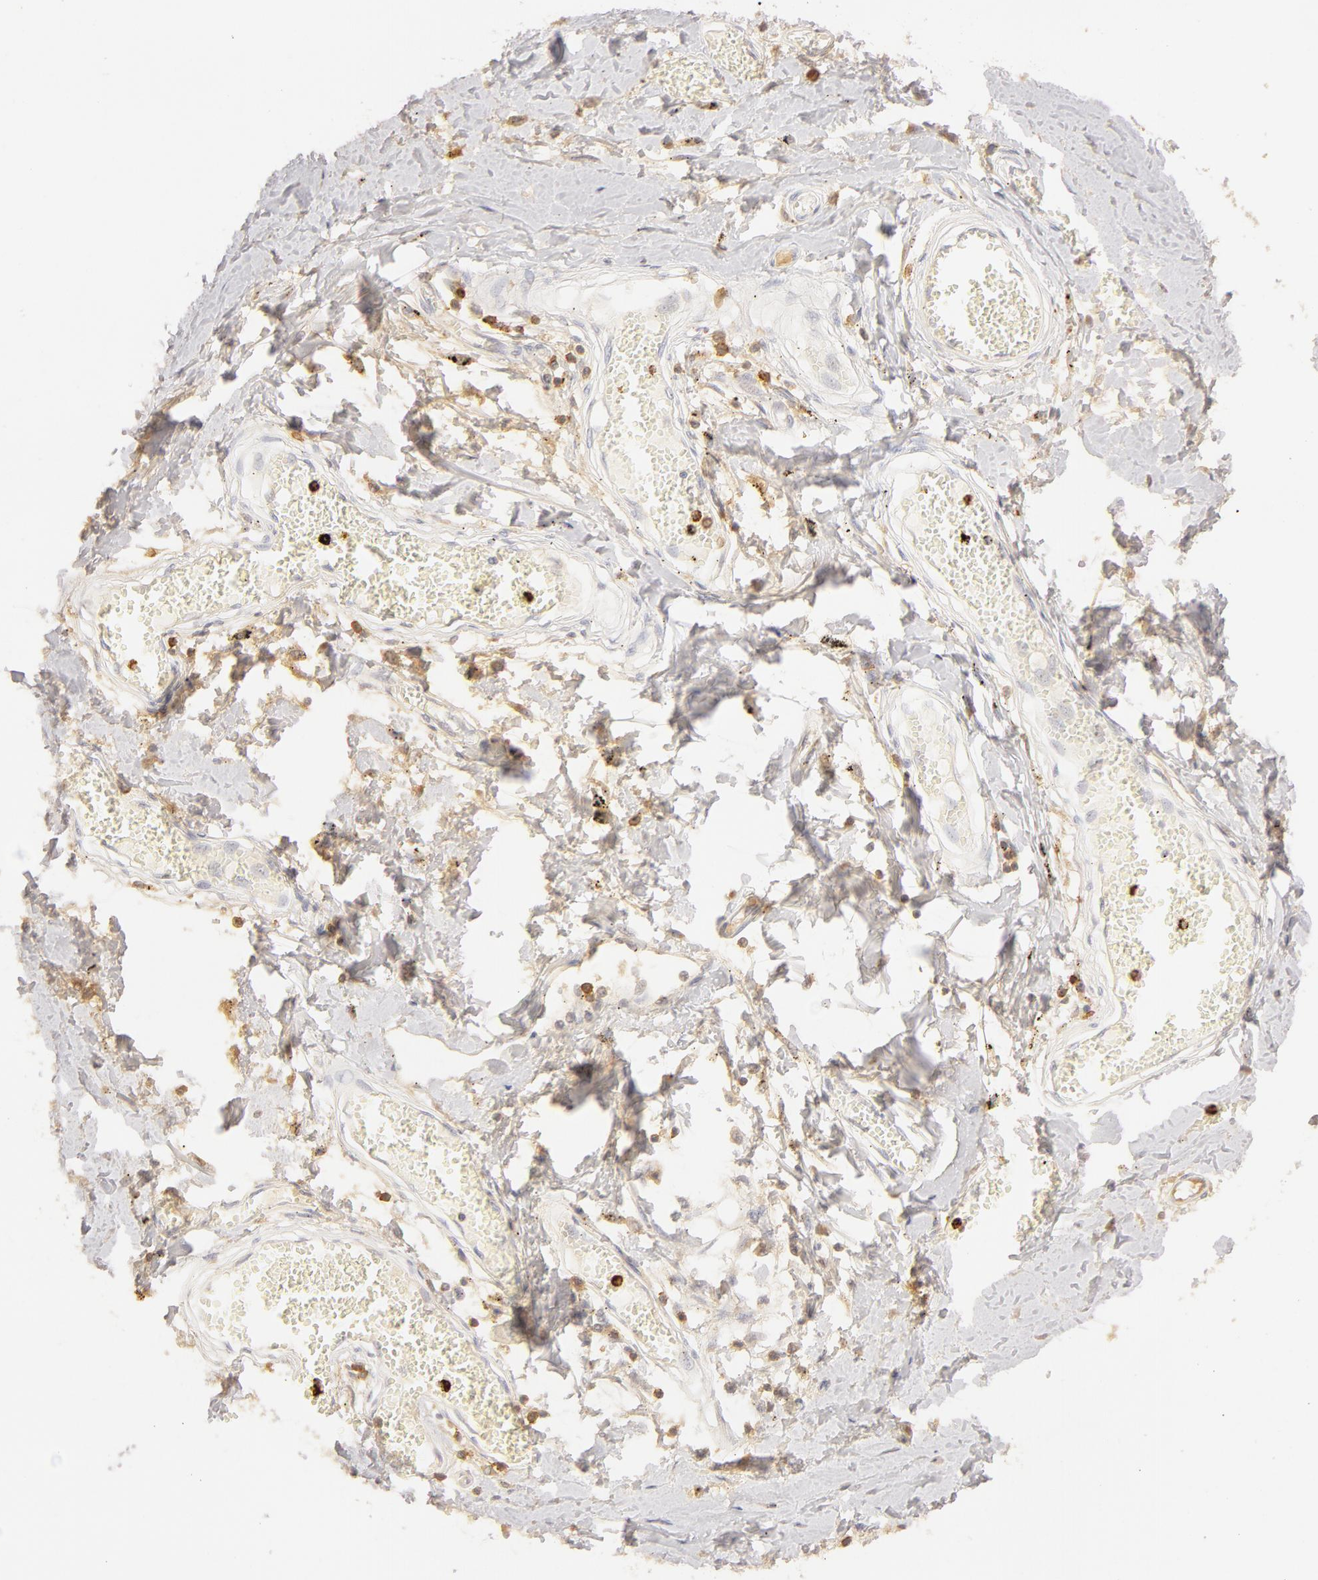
{"staining": {"intensity": "negative", "quantity": "none", "location": "none"}, "tissue": "adipose tissue", "cell_type": "Adipocytes", "image_type": "normal", "snomed": [{"axis": "morphology", "description": "Normal tissue, NOS"}, {"axis": "morphology", "description": "Sarcoma, NOS"}, {"axis": "topography", "description": "Skin"}, {"axis": "topography", "description": "Soft tissue"}], "caption": "Immunohistochemical staining of normal adipose tissue shows no significant expression in adipocytes.", "gene": "C1R", "patient": {"sex": "female", "age": 51}}